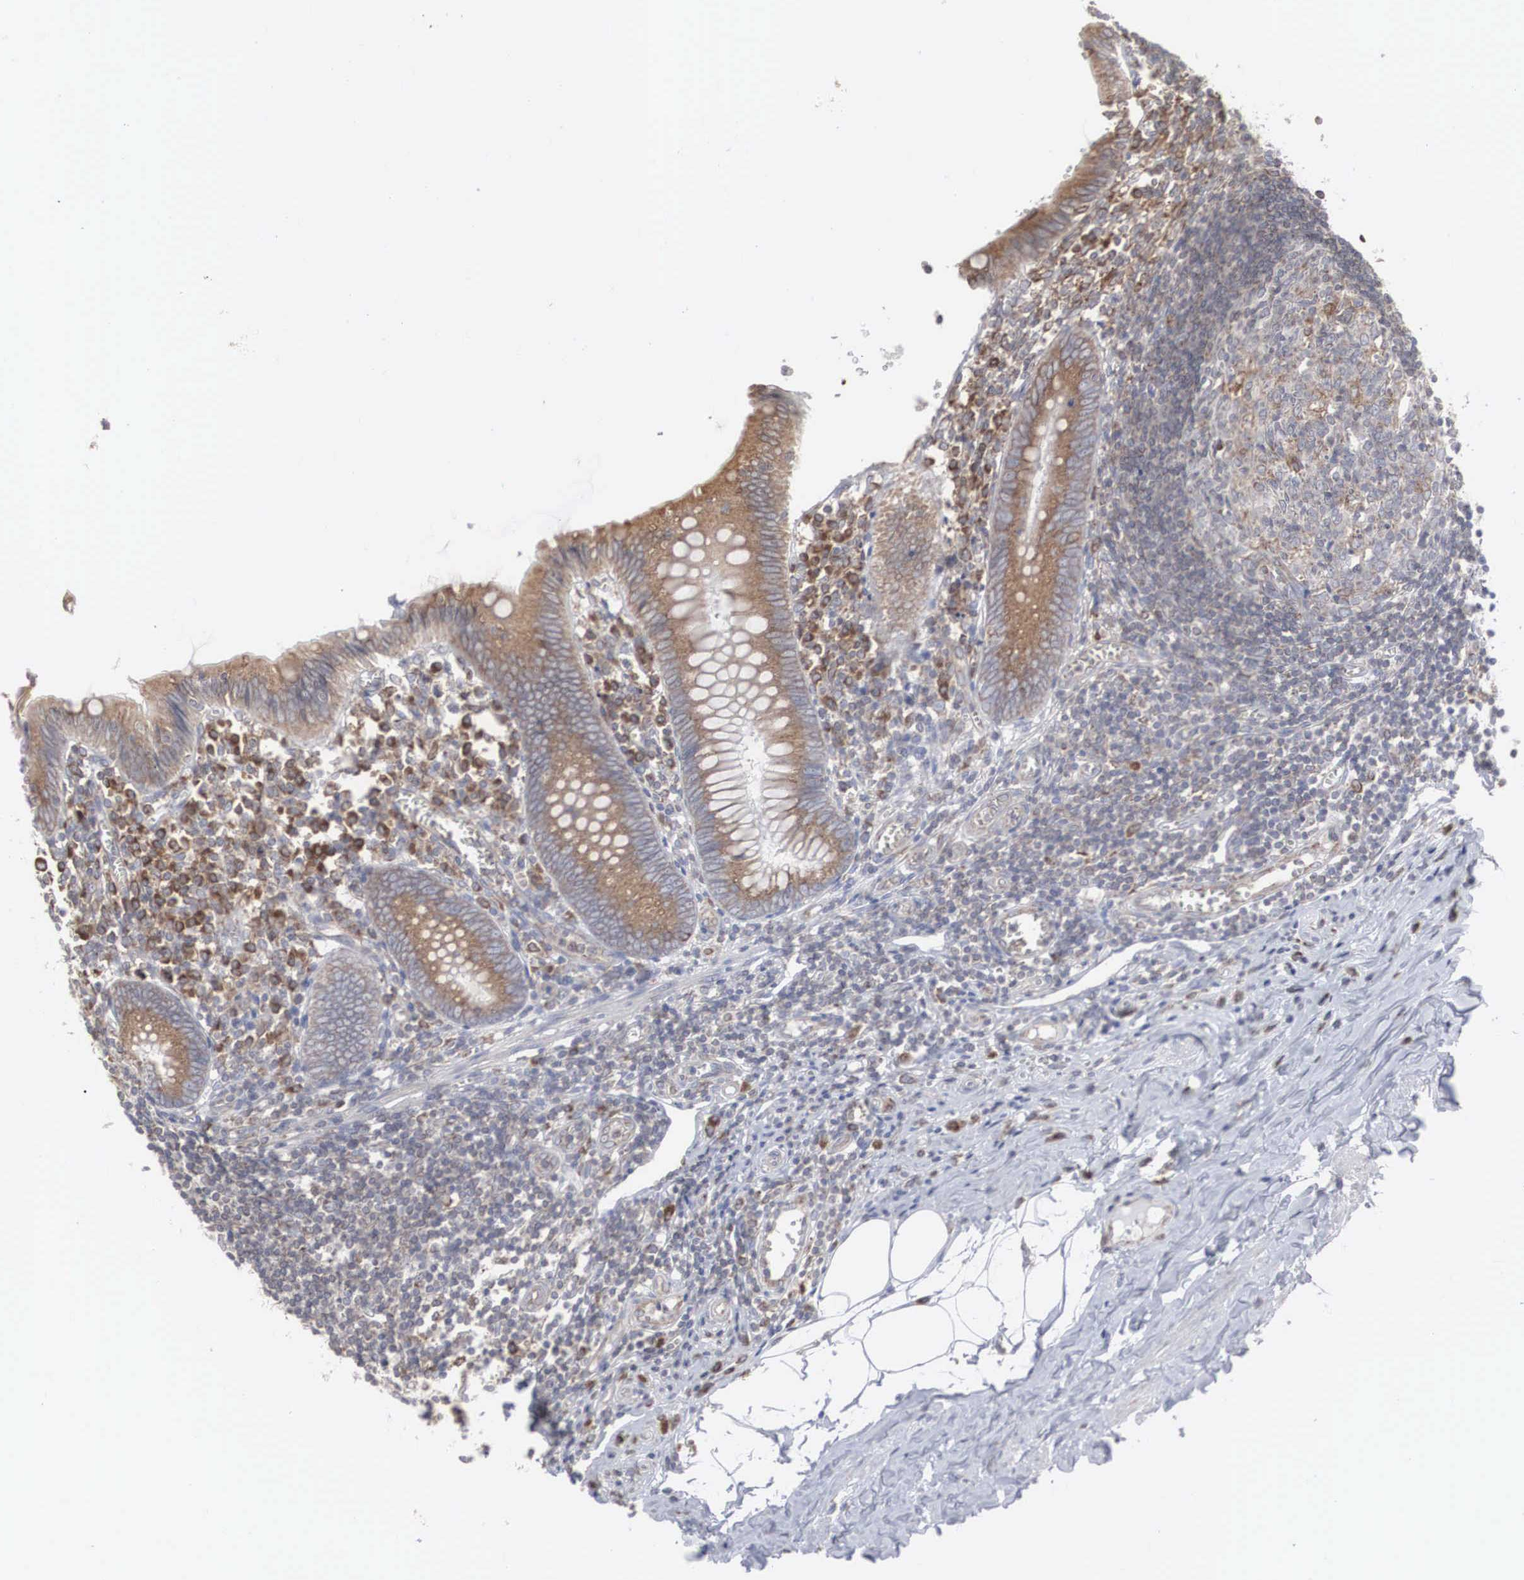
{"staining": {"intensity": "strong", "quantity": ">75%", "location": "cytoplasmic/membranous"}, "tissue": "appendix", "cell_type": "Glandular cells", "image_type": "normal", "snomed": [{"axis": "morphology", "description": "Normal tissue, NOS"}, {"axis": "topography", "description": "Appendix"}], "caption": "Appendix stained with DAB immunohistochemistry shows high levels of strong cytoplasmic/membranous positivity in about >75% of glandular cells. (DAB (3,3'-diaminobenzidine) = brown stain, brightfield microscopy at high magnification).", "gene": "CTAGE15", "patient": {"sex": "female", "age": 19}}